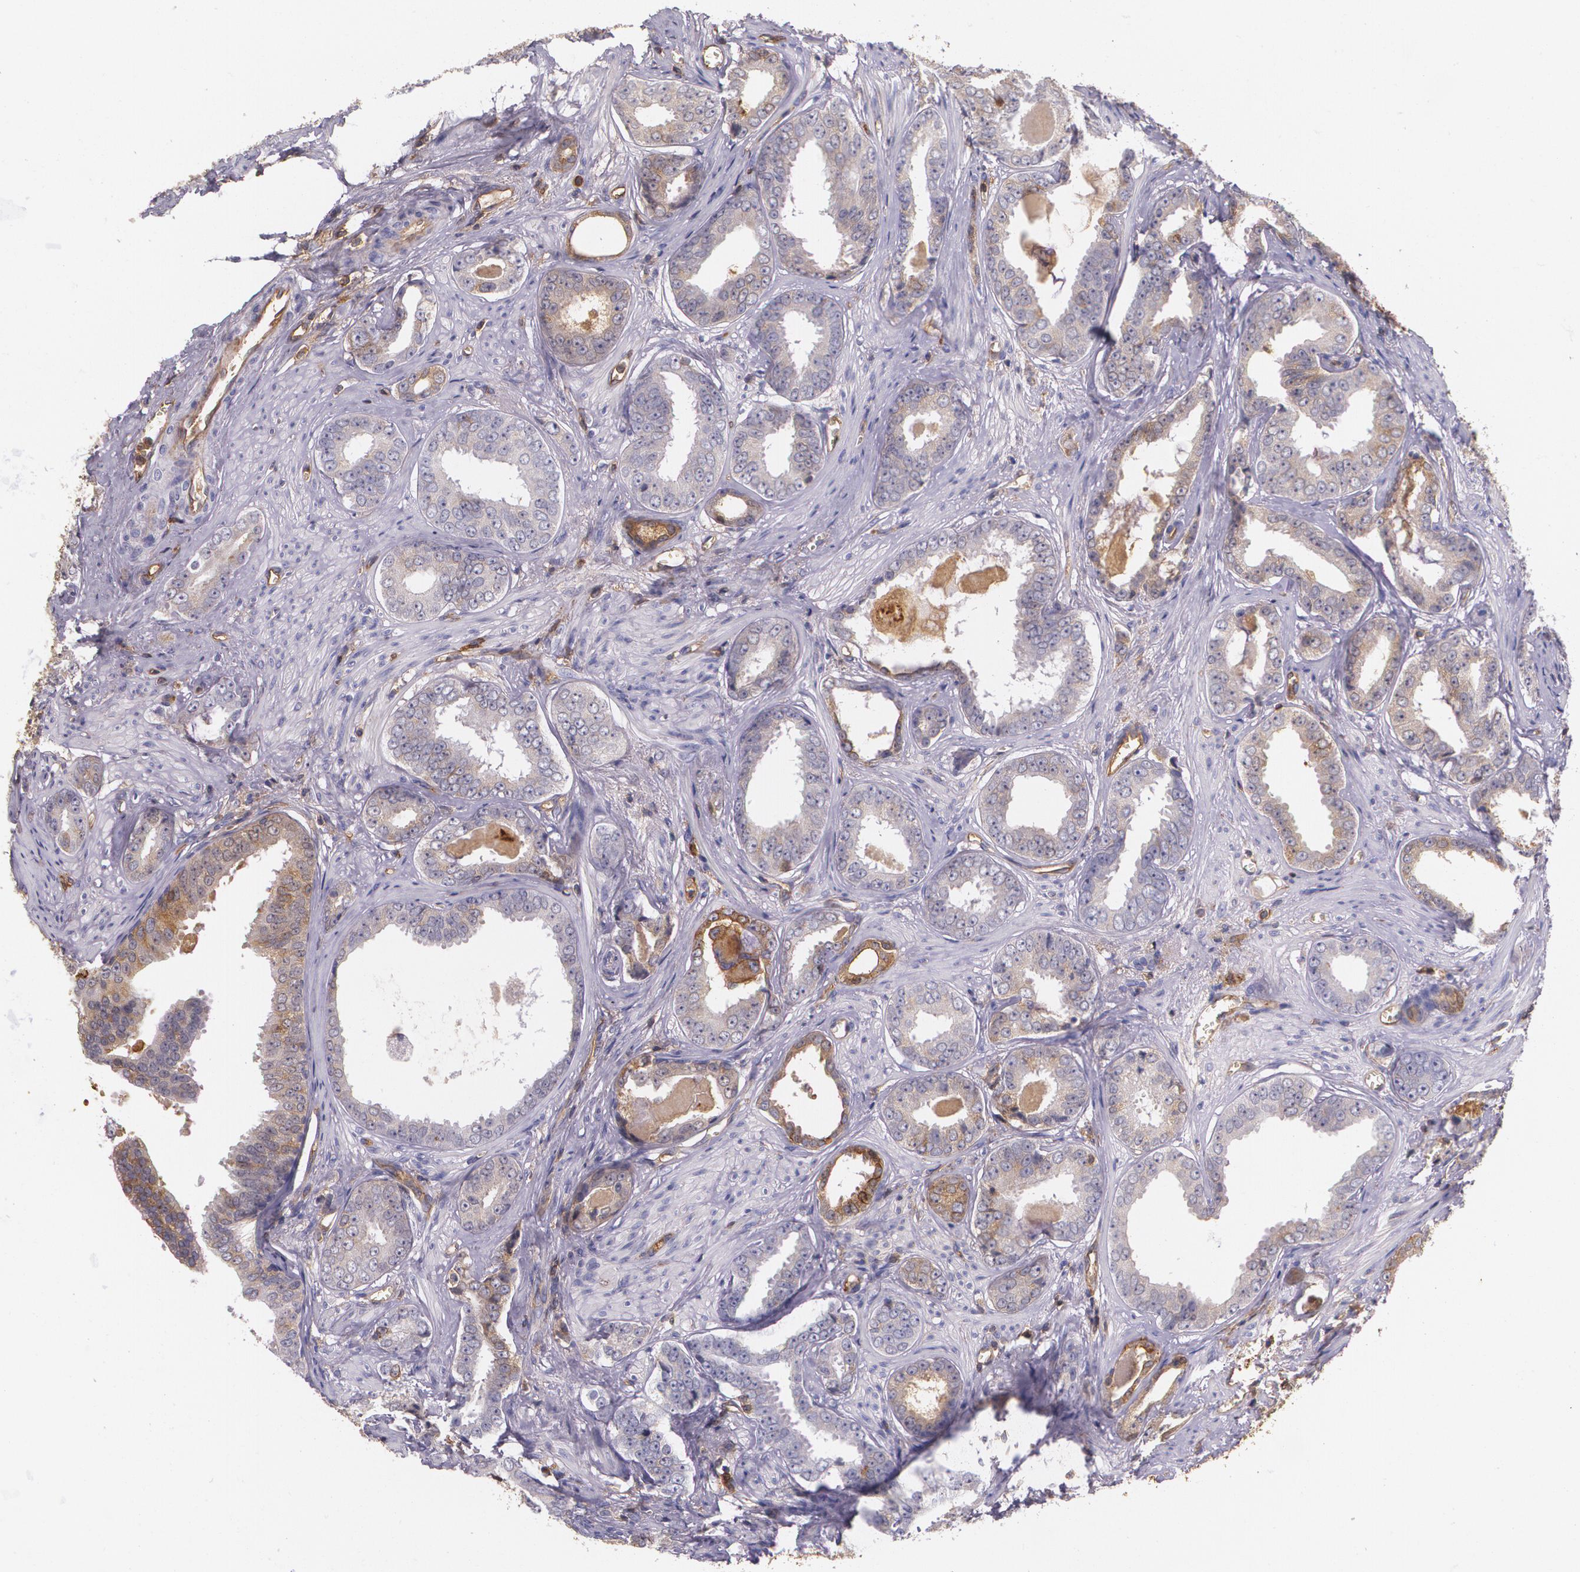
{"staining": {"intensity": "moderate", "quantity": "25%-75%", "location": "cytoplasmic/membranous"}, "tissue": "prostate cancer", "cell_type": "Tumor cells", "image_type": "cancer", "snomed": [{"axis": "morphology", "description": "Adenocarcinoma, Medium grade"}, {"axis": "topography", "description": "Prostate"}], "caption": "Protein expression analysis of prostate cancer displays moderate cytoplasmic/membranous staining in approximately 25%-75% of tumor cells.", "gene": "B2M", "patient": {"sex": "male", "age": 79}}